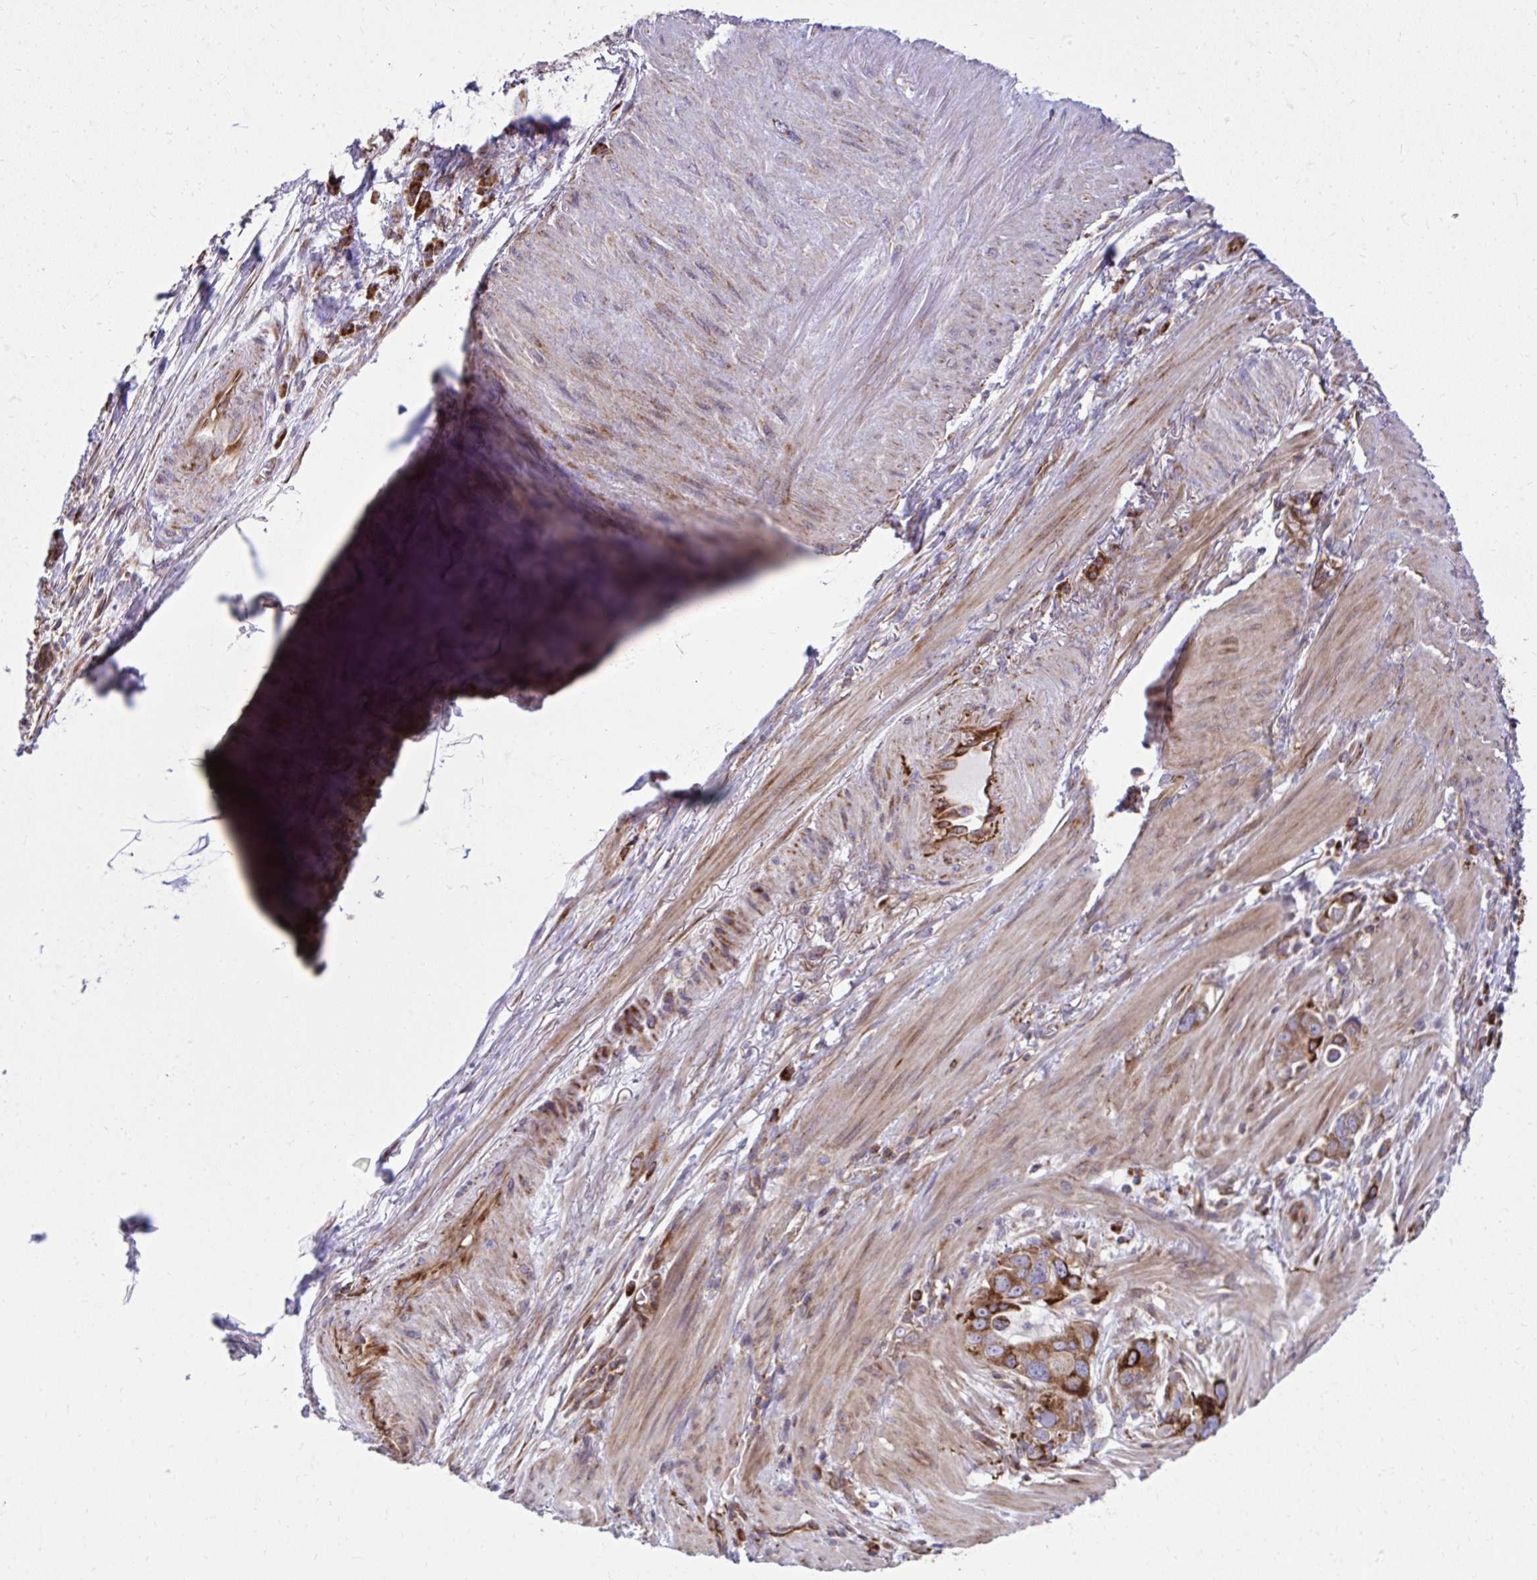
{"staining": {"intensity": "moderate", "quantity": ">75%", "location": "cytoplasmic/membranous"}, "tissue": "stomach cancer", "cell_type": "Tumor cells", "image_type": "cancer", "snomed": [{"axis": "morphology", "description": "Adenocarcinoma, NOS"}, {"axis": "topography", "description": "Stomach, lower"}], "caption": "Protein analysis of stomach cancer tissue reveals moderate cytoplasmic/membranous staining in about >75% of tumor cells. (brown staining indicates protein expression, while blue staining denotes nuclei).", "gene": "NMNAT3", "patient": {"sex": "female", "age": 93}}